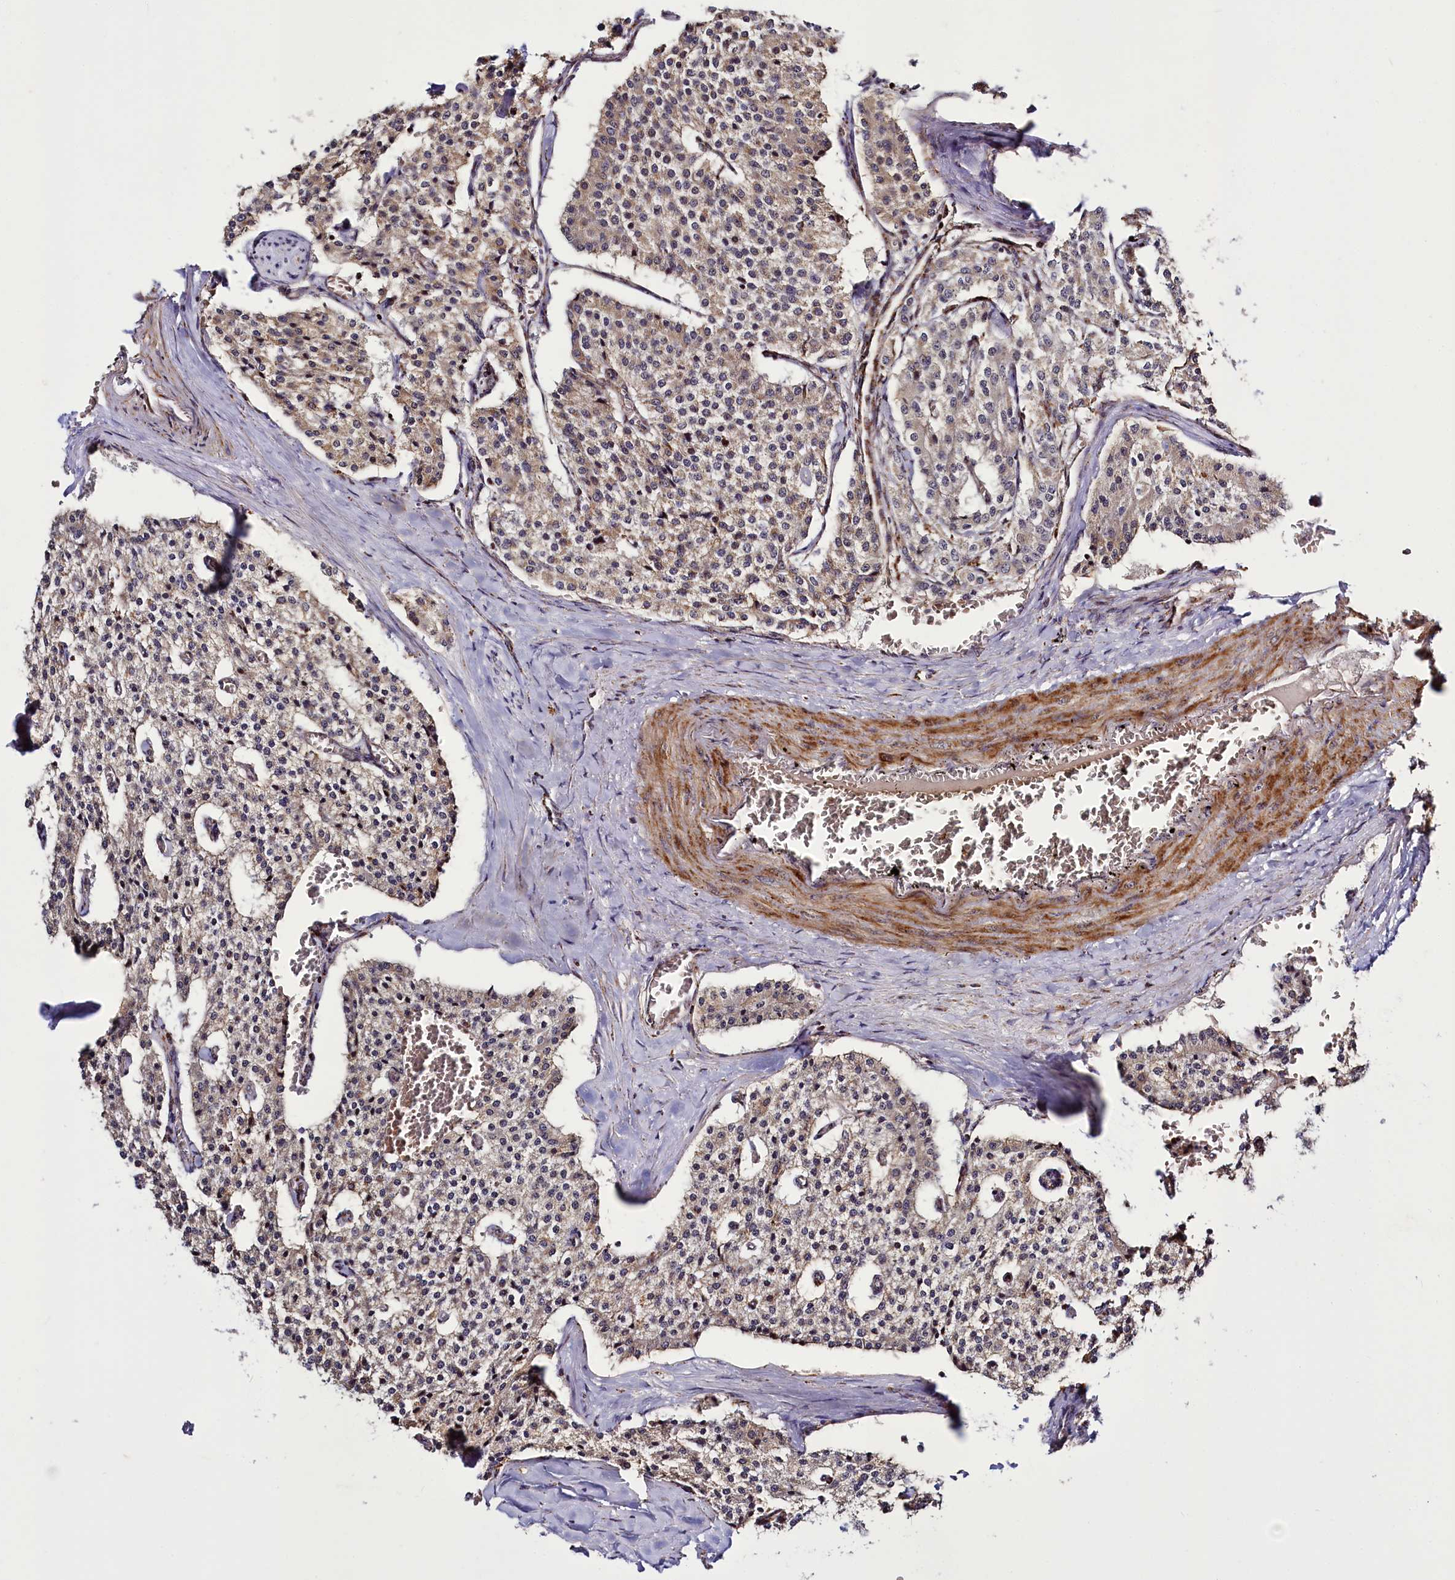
{"staining": {"intensity": "weak", "quantity": "25%-75%", "location": "cytoplasmic/membranous"}, "tissue": "carcinoid", "cell_type": "Tumor cells", "image_type": "cancer", "snomed": [{"axis": "morphology", "description": "Carcinoid, malignant, NOS"}, {"axis": "topography", "description": "Colon"}], "caption": "Immunohistochemical staining of carcinoid reveals weak cytoplasmic/membranous protein positivity in approximately 25%-75% of tumor cells. Ihc stains the protein in brown and the nuclei are stained blue.", "gene": "DYNC2H1", "patient": {"sex": "female", "age": 52}}